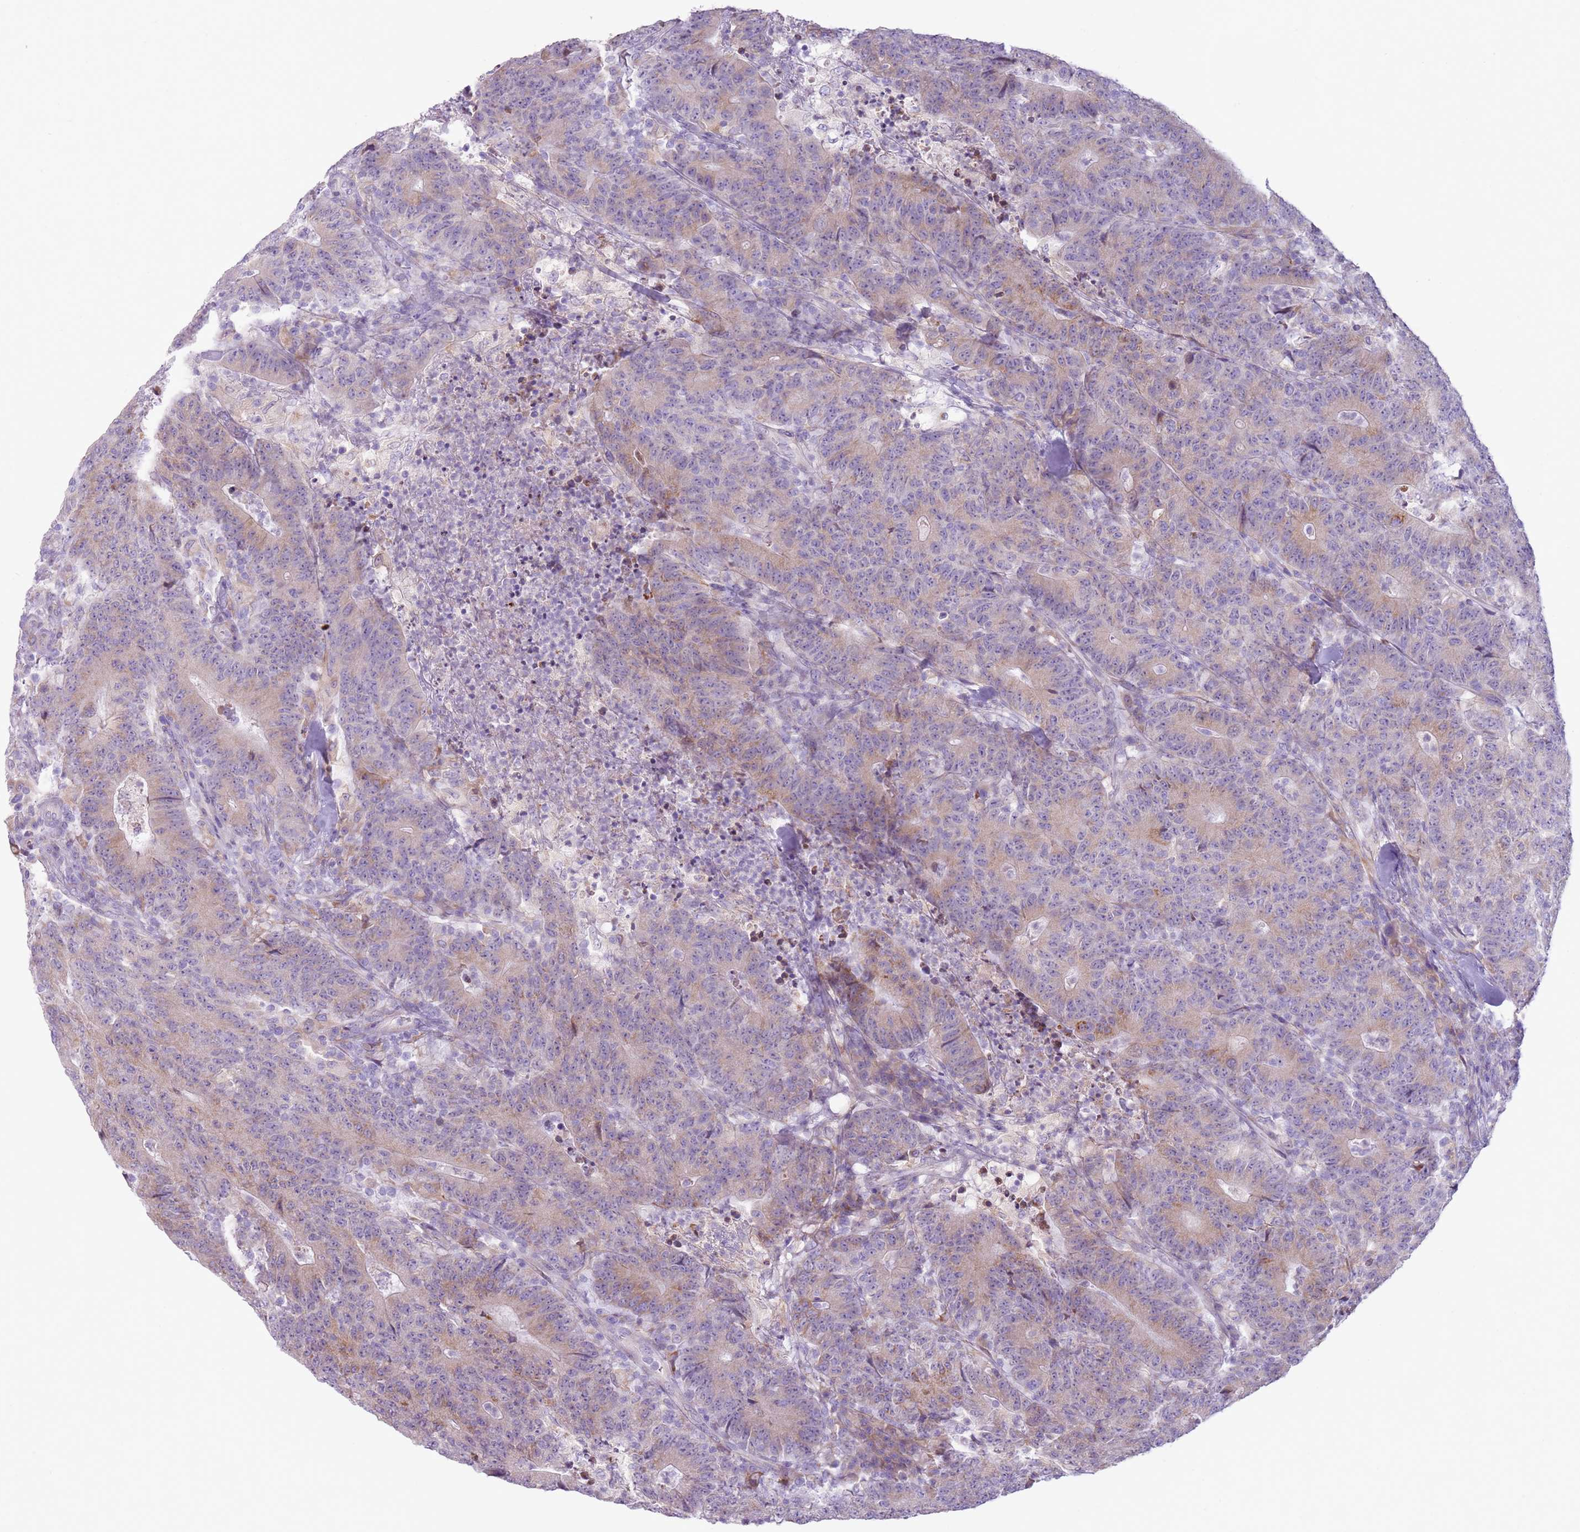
{"staining": {"intensity": "weak", "quantity": "25%-75%", "location": "cytoplasmic/membranous"}, "tissue": "colorectal cancer", "cell_type": "Tumor cells", "image_type": "cancer", "snomed": [{"axis": "morphology", "description": "Adenocarcinoma, NOS"}, {"axis": "topography", "description": "Colon"}], "caption": "Protein staining demonstrates weak cytoplasmic/membranous expression in about 25%-75% of tumor cells in colorectal cancer (adenocarcinoma).", "gene": "OAF", "patient": {"sex": "female", "age": 75}}